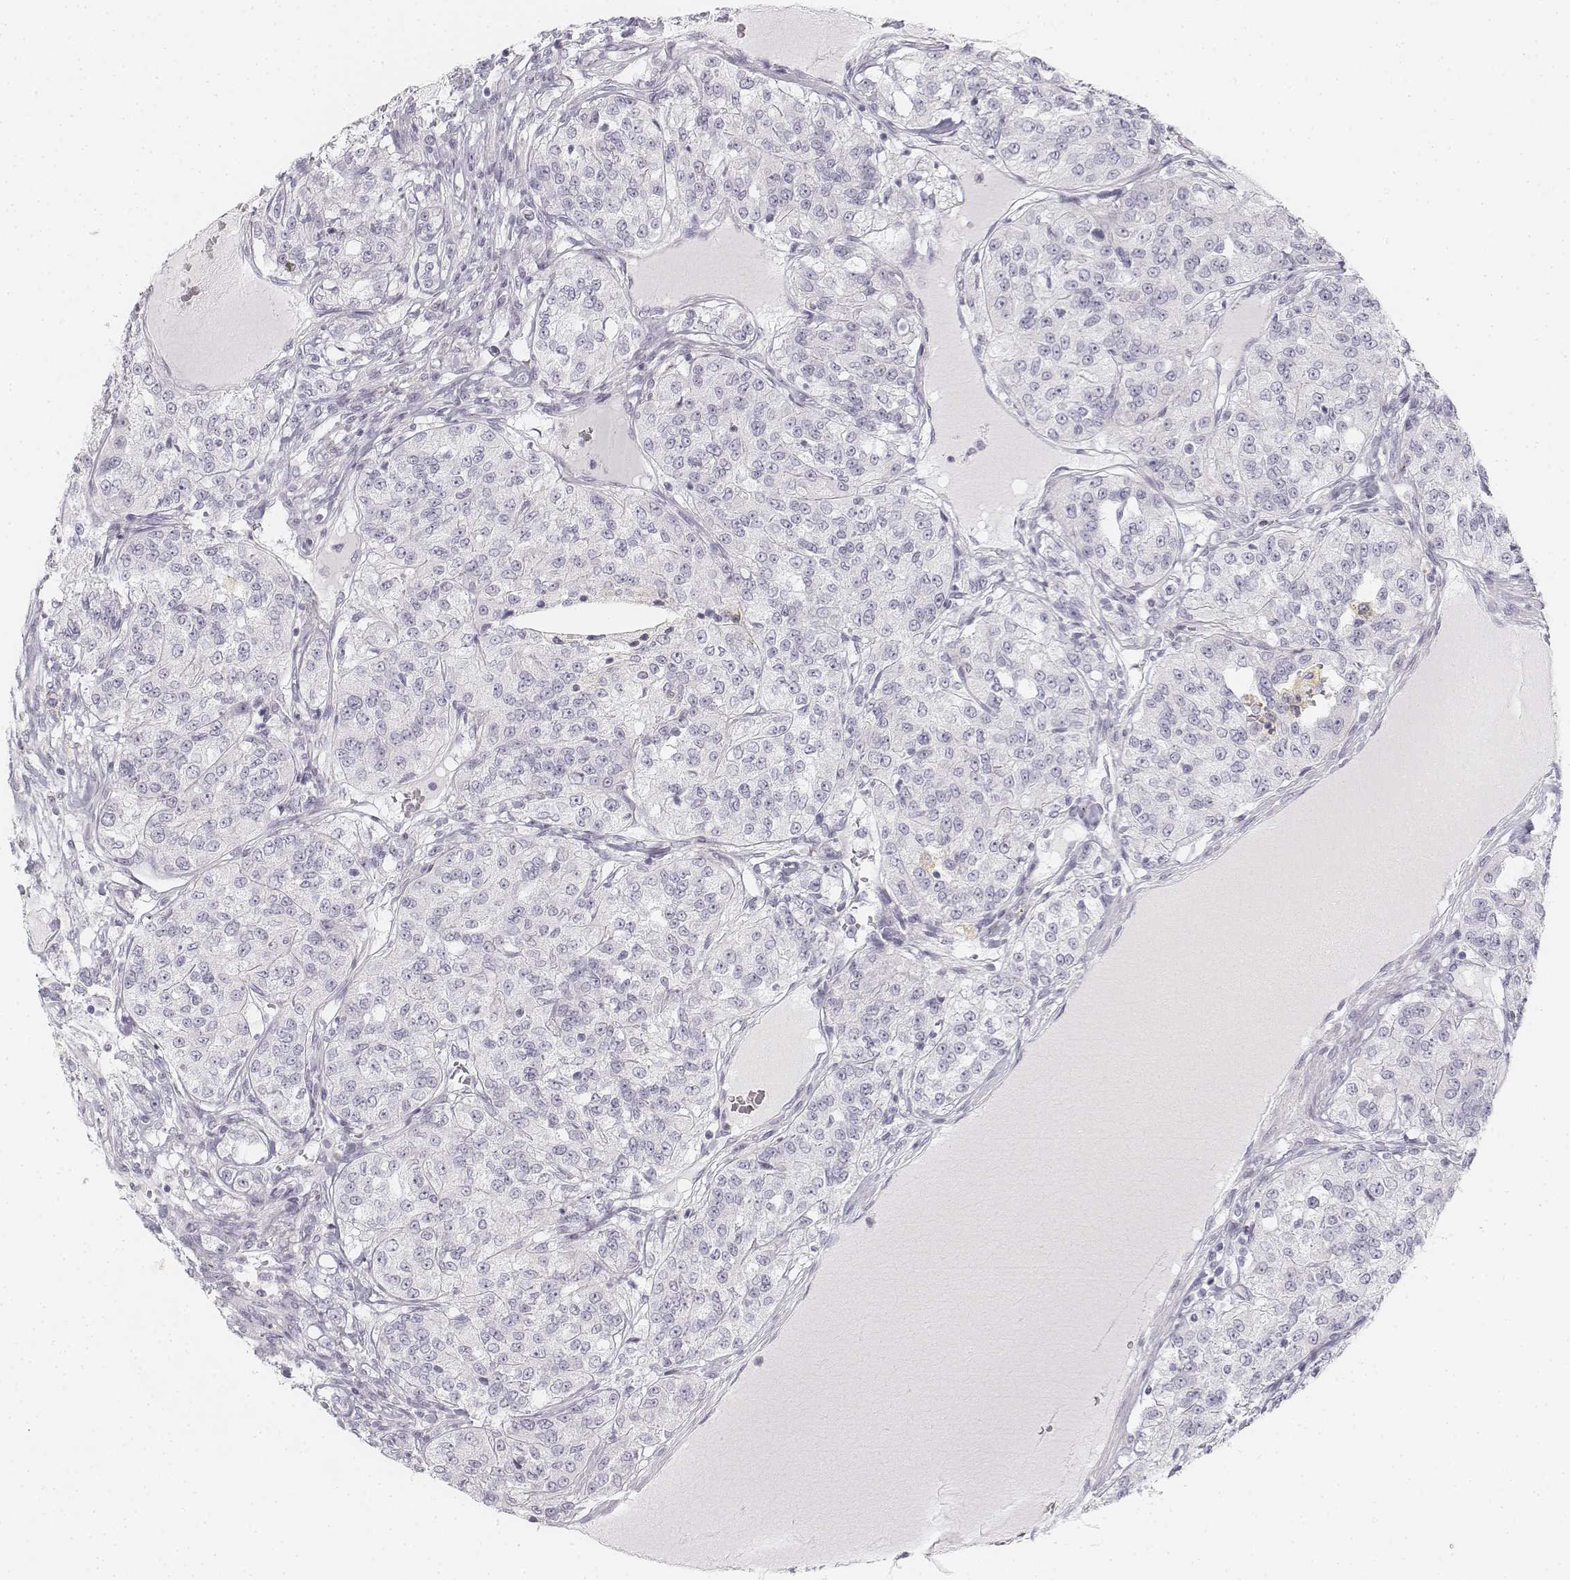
{"staining": {"intensity": "negative", "quantity": "none", "location": "none"}, "tissue": "renal cancer", "cell_type": "Tumor cells", "image_type": "cancer", "snomed": [{"axis": "morphology", "description": "Adenocarcinoma, NOS"}, {"axis": "topography", "description": "Kidney"}], "caption": "This is a image of immunohistochemistry (IHC) staining of renal cancer (adenocarcinoma), which shows no expression in tumor cells. (DAB immunohistochemistry with hematoxylin counter stain).", "gene": "KRT25", "patient": {"sex": "female", "age": 63}}